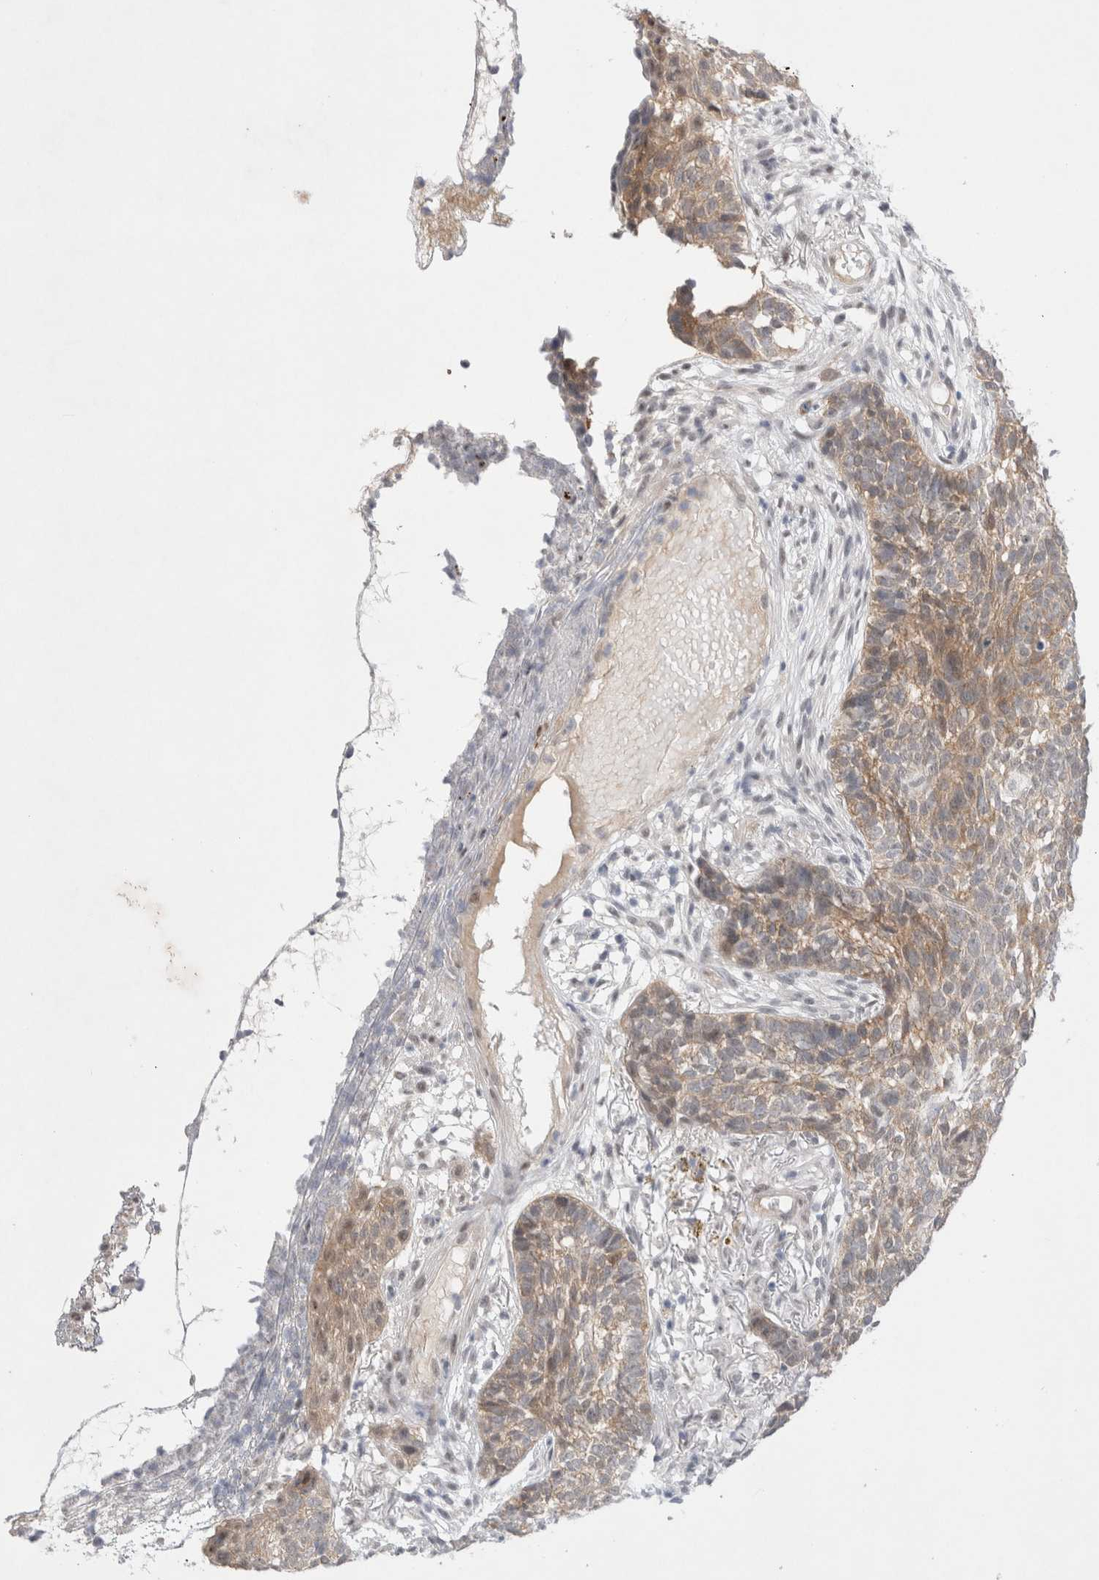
{"staining": {"intensity": "moderate", "quantity": ">75%", "location": "cytoplasmic/membranous"}, "tissue": "skin cancer", "cell_type": "Tumor cells", "image_type": "cancer", "snomed": [{"axis": "morphology", "description": "Basal cell carcinoma"}, {"axis": "topography", "description": "Skin"}], "caption": "Skin cancer (basal cell carcinoma) stained for a protein (brown) reveals moderate cytoplasmic/membranous positive expression in about >75% of tumor cells.", "gene": "WIPF2", "patient": {"sex": "male", "age": 85}}